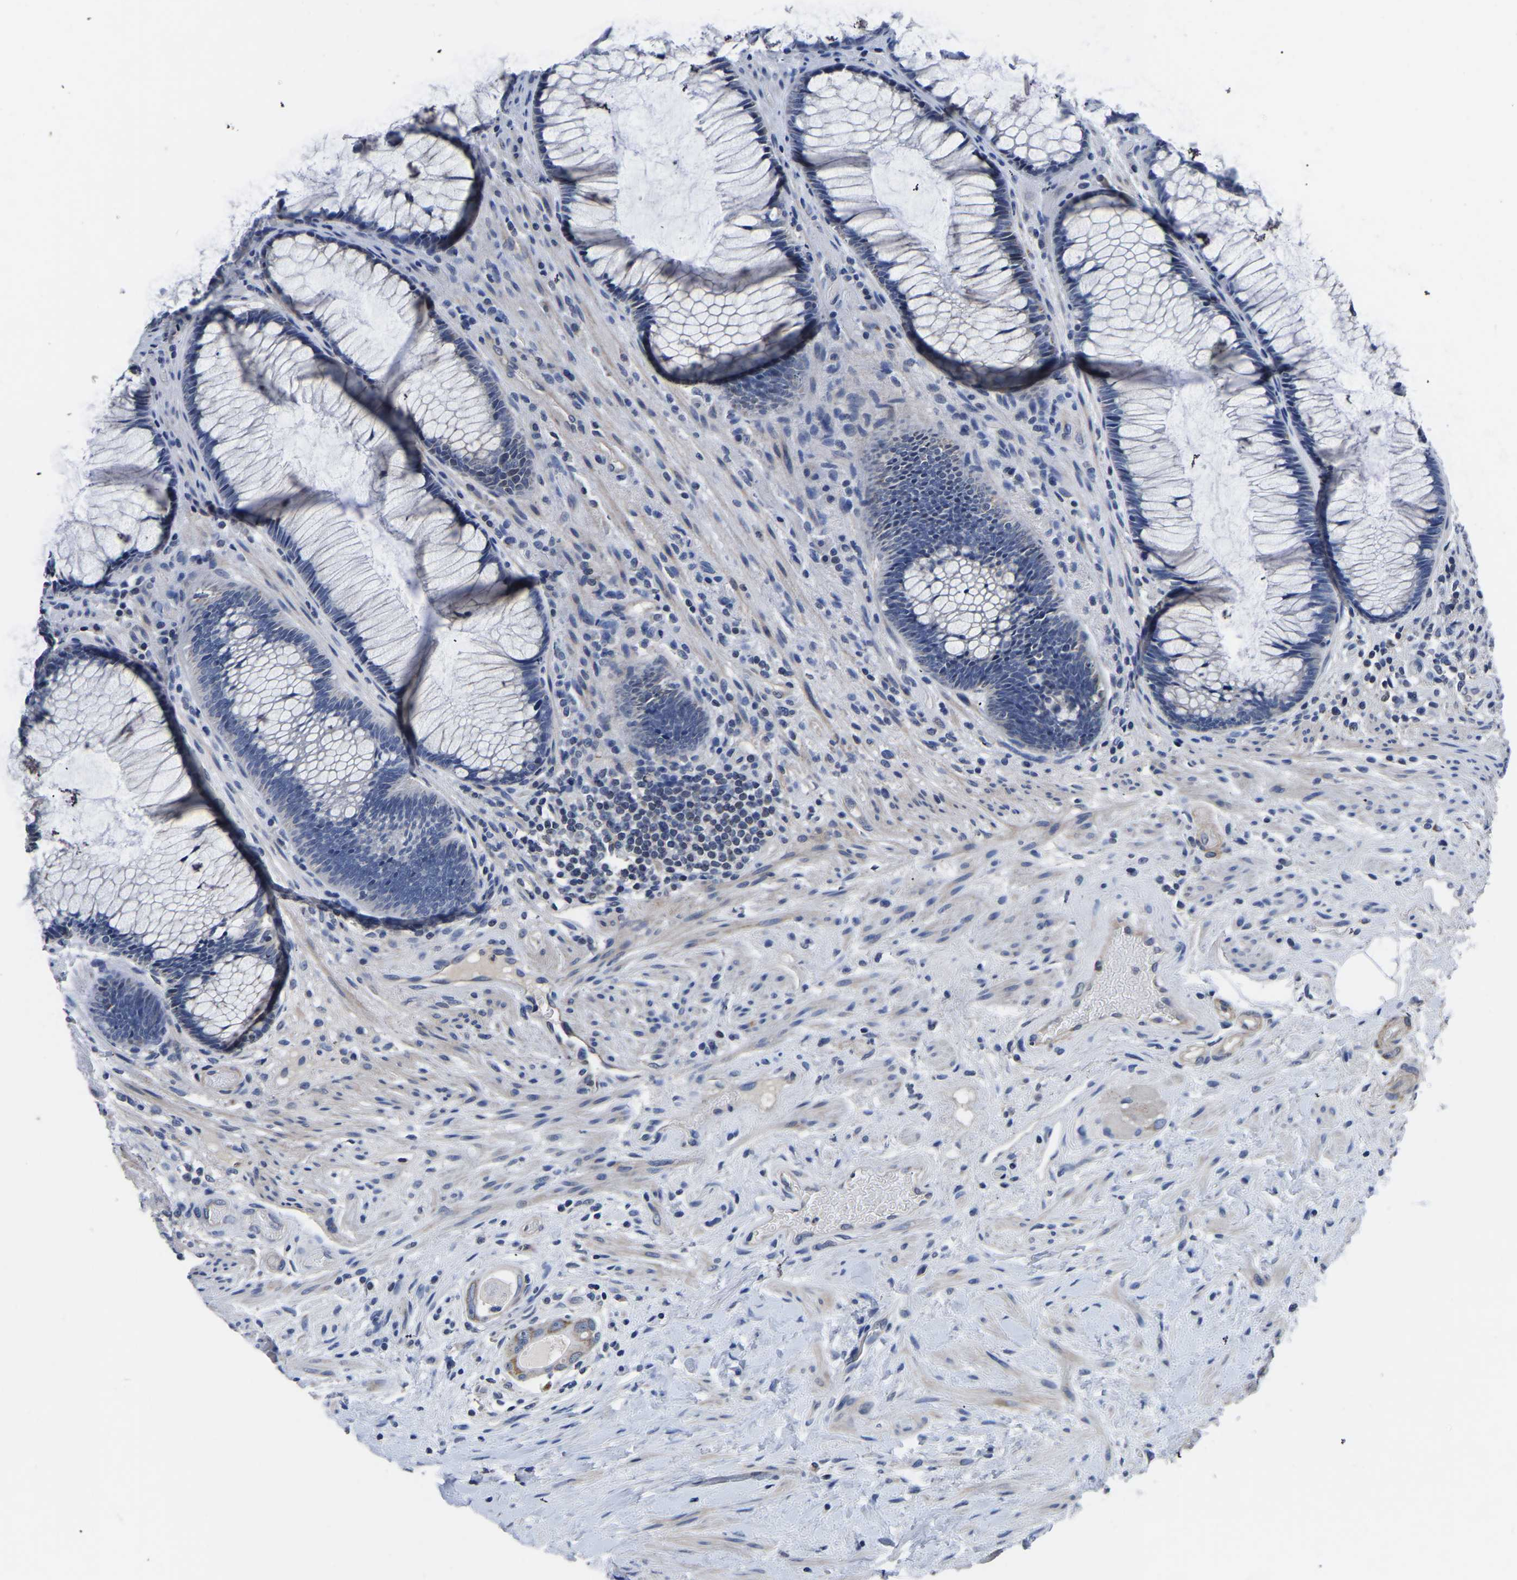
{"staining": {"intensity": "moderate", "quantity": ">75%", "location": "cytoplasmic/membranous"}, "tissue": "colorectal cancer", "cell_type": "Tumor cells", "image_type": "cancer", "snomed": [{"axis": "morphology", "description": "Adenocarcinoma, NOS"}, {"axis": "topography", "description": "Rectum"}], "caption": "Protein staining reveals moderate cytoplasmic/membranous expression in about >75% of tumor cells in adenocarcinoma (colorectal).", "gene": "FGD5", "patient": {"sex": "male", "age": 51}}